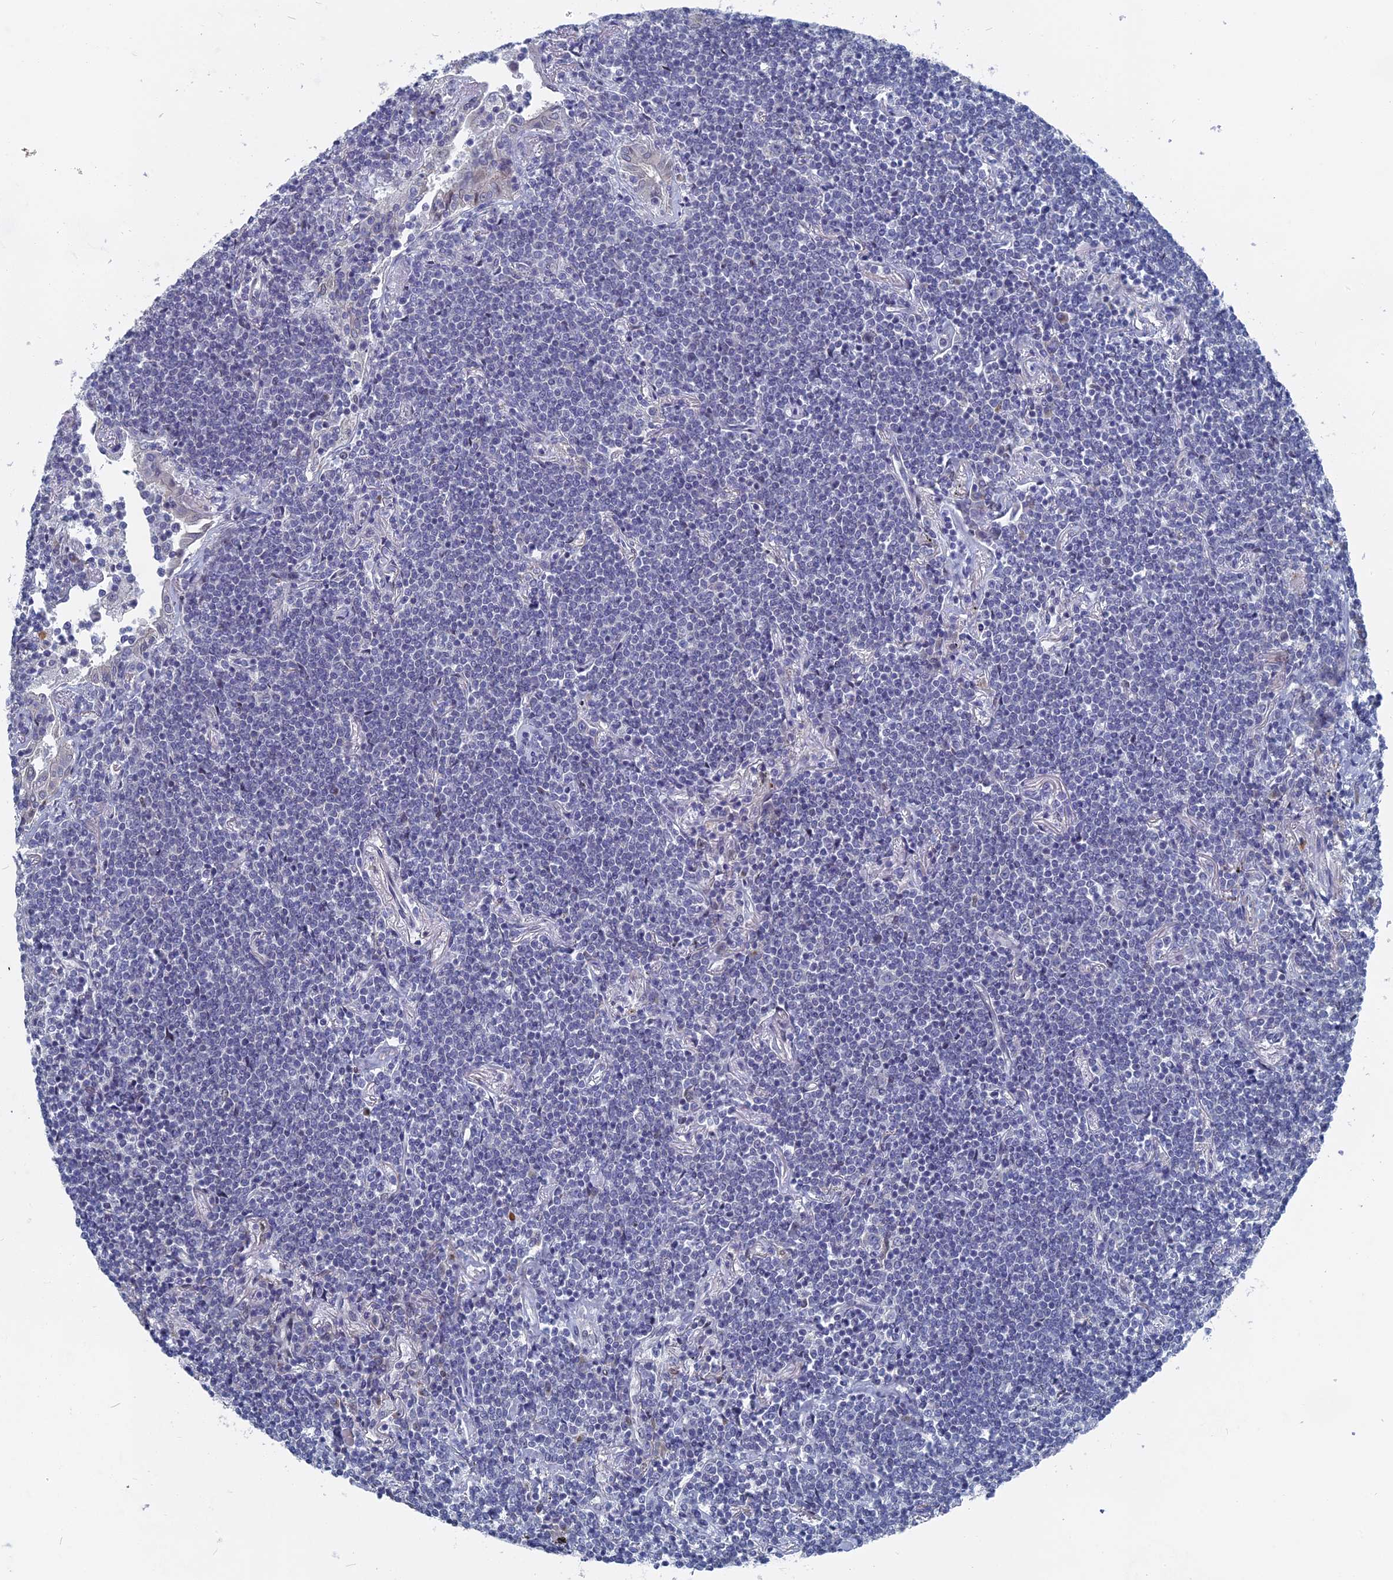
{"staining": {"intensity": "negative", "quantity": "none", "location": "none"}, "tissue": "lymphoma", "cell_type": "Tumor cells", "image_type": "cancer", "snomed": [{"axis": "morphology", "description": "Malignant lymphoma, non-Hodgkin's type, Low grade"}, {"axis": "topography", "description": "Lung"}], "caption": "Histopathology image shows no protein positivity in tumor cells of lymphoma tissue.", "gene": "MTRF1", "patient": {"sex": "female", "age": 71}}